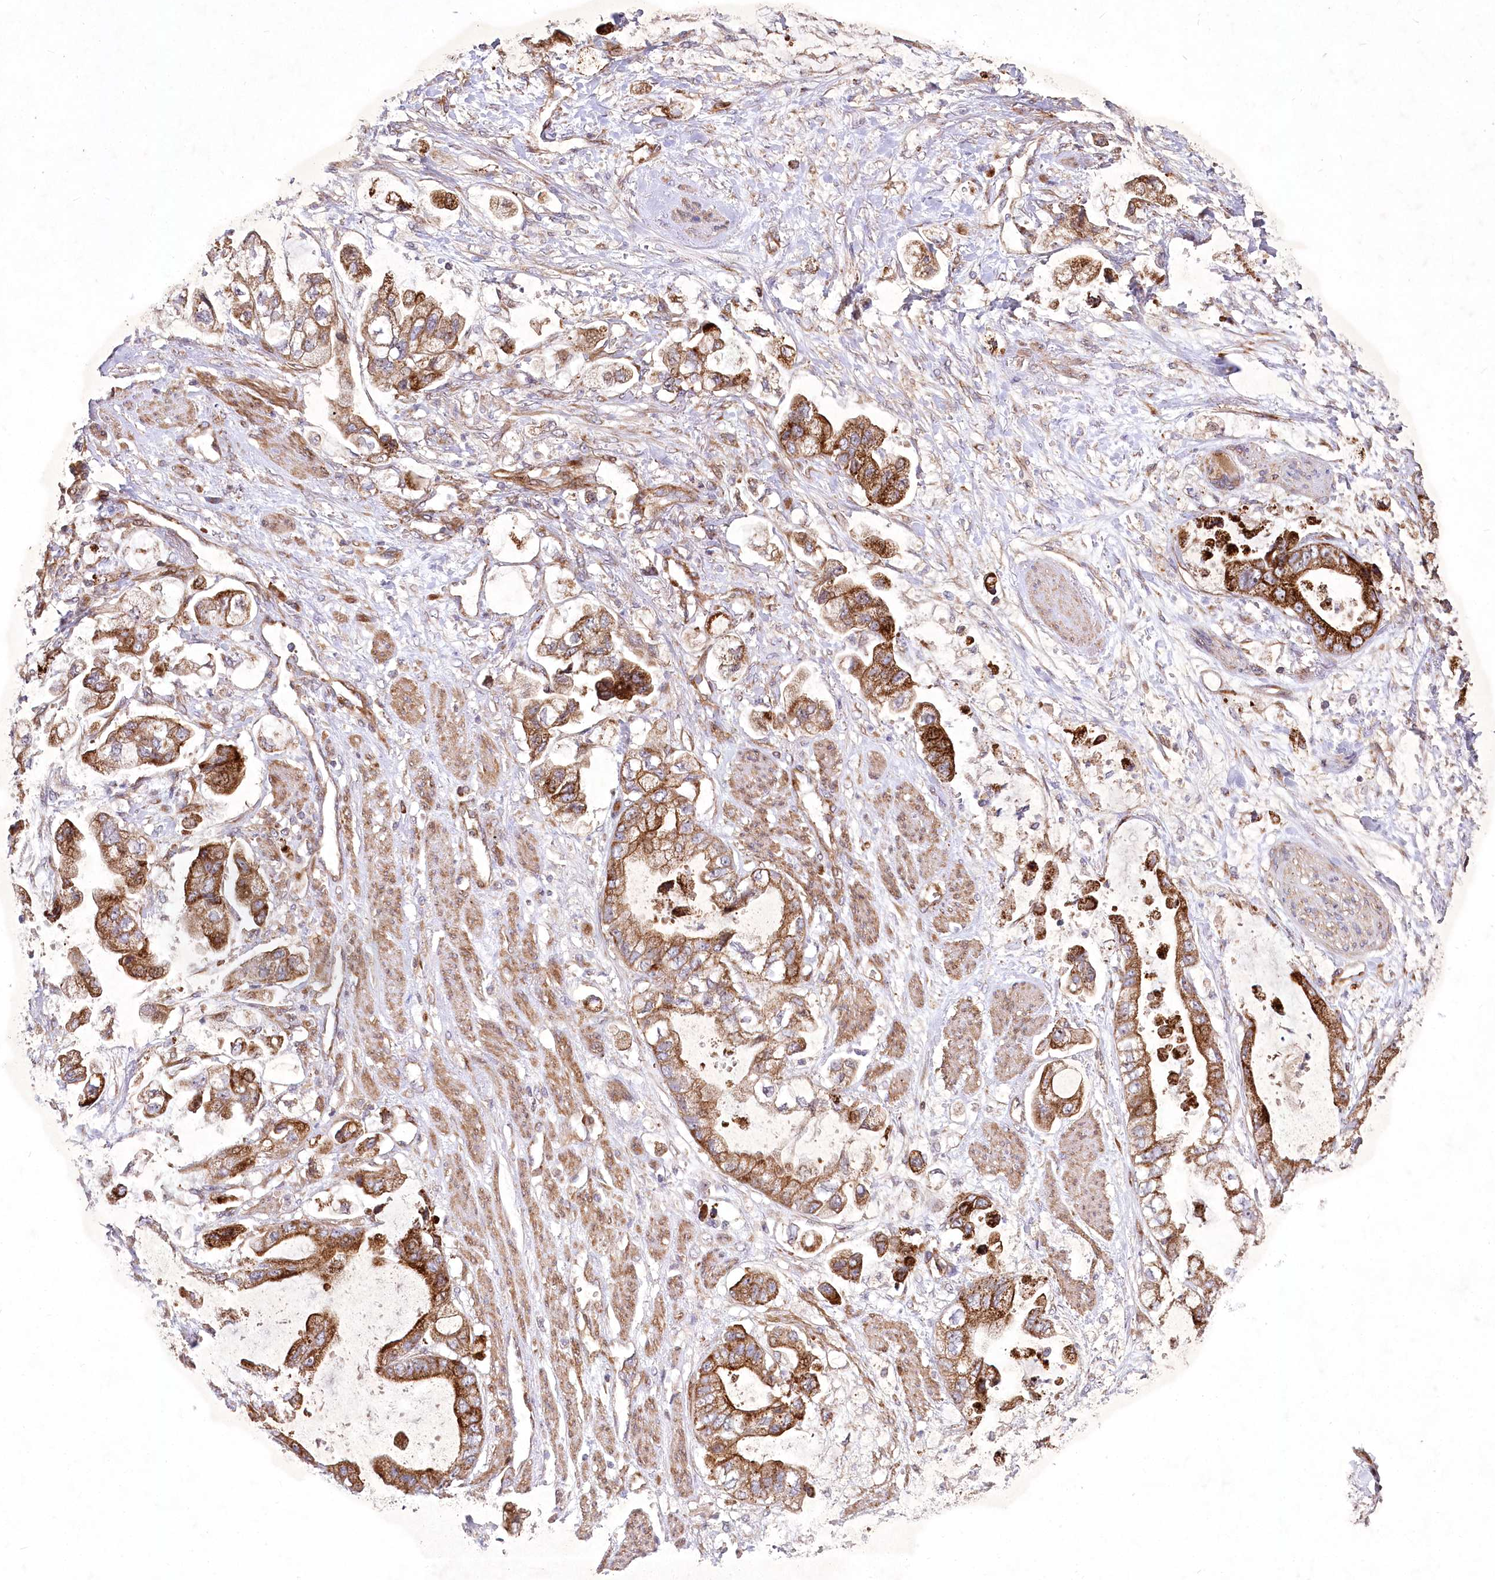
{"staining": {"intensity": "strong", "quantity": "25%-75%", "location": "cytoplasmic/membranous"}, "tissue": "stomach cancer", "cell_type": "Tumor cells", "image_type": "cancer", "snomed": [{"axis": "morphology", "description": "Adenocarcinoma, NOS"}, {"axis": "topography", "description": "Stomach"}], "caption": "Stomach cancer was stained to show a protein in brown. There is high levels of strong cytoplasmic/membranous expression in about 25%-75% of tumor cells.", "gene": "PSTK", "patient": {"sex": "male", "age": 62}}